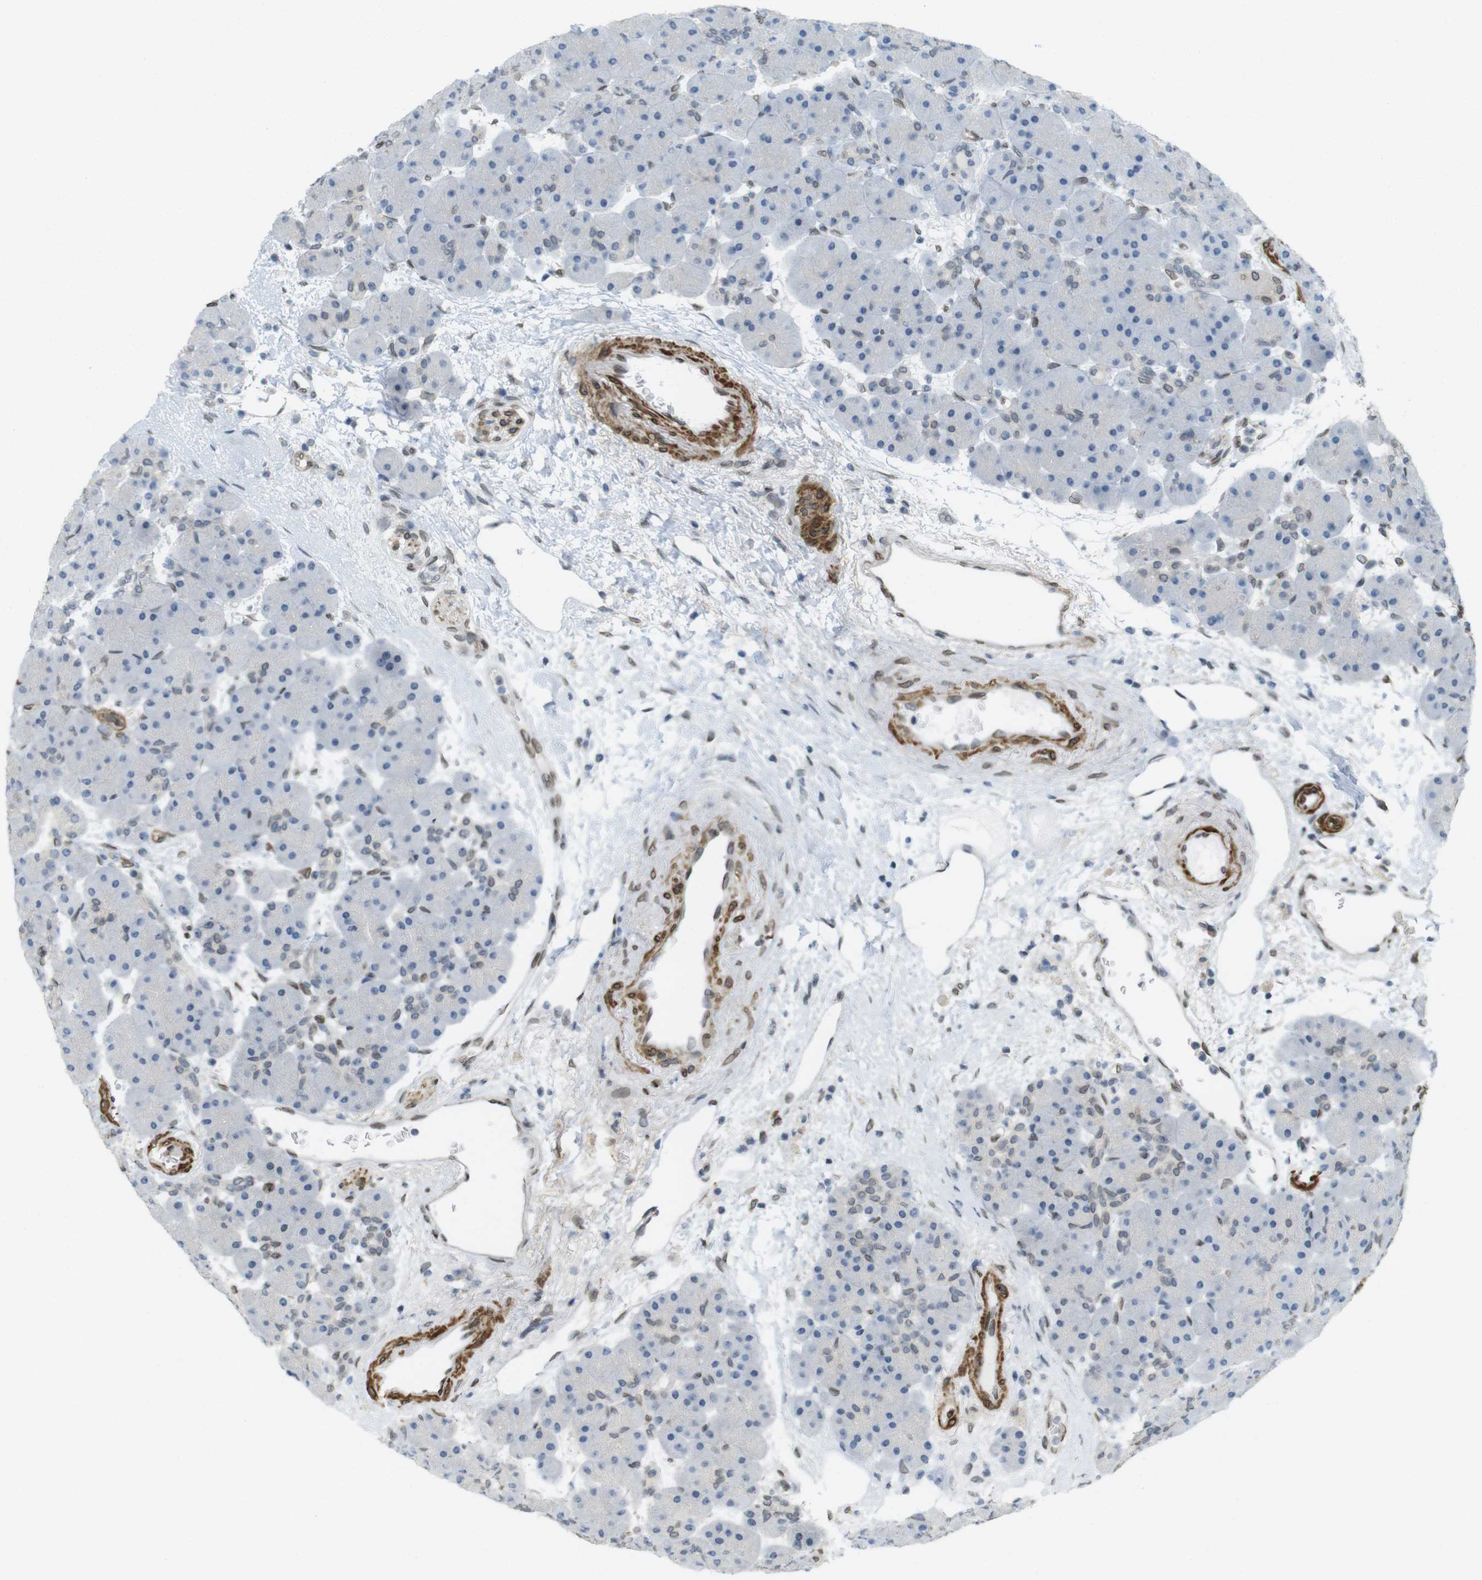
{"staining": {"intensity": "negative", "quantity": "none", "location": "none"}, "tissue": "pancreas", "cell_type": "Exocrine glandular cells", "image_type": "normal", "snomed": [{"axis": "morphology", "description": "Normal tissue, NOS"}, {"axis": "topography", "description": "Pancreas"}], "caption": "Immunohistochemistry of benign pancreas displays no positivity in exocrine glandular cells.", "gene": "ARL6IP6", "patient": {"sex": "male", "age": 66}}